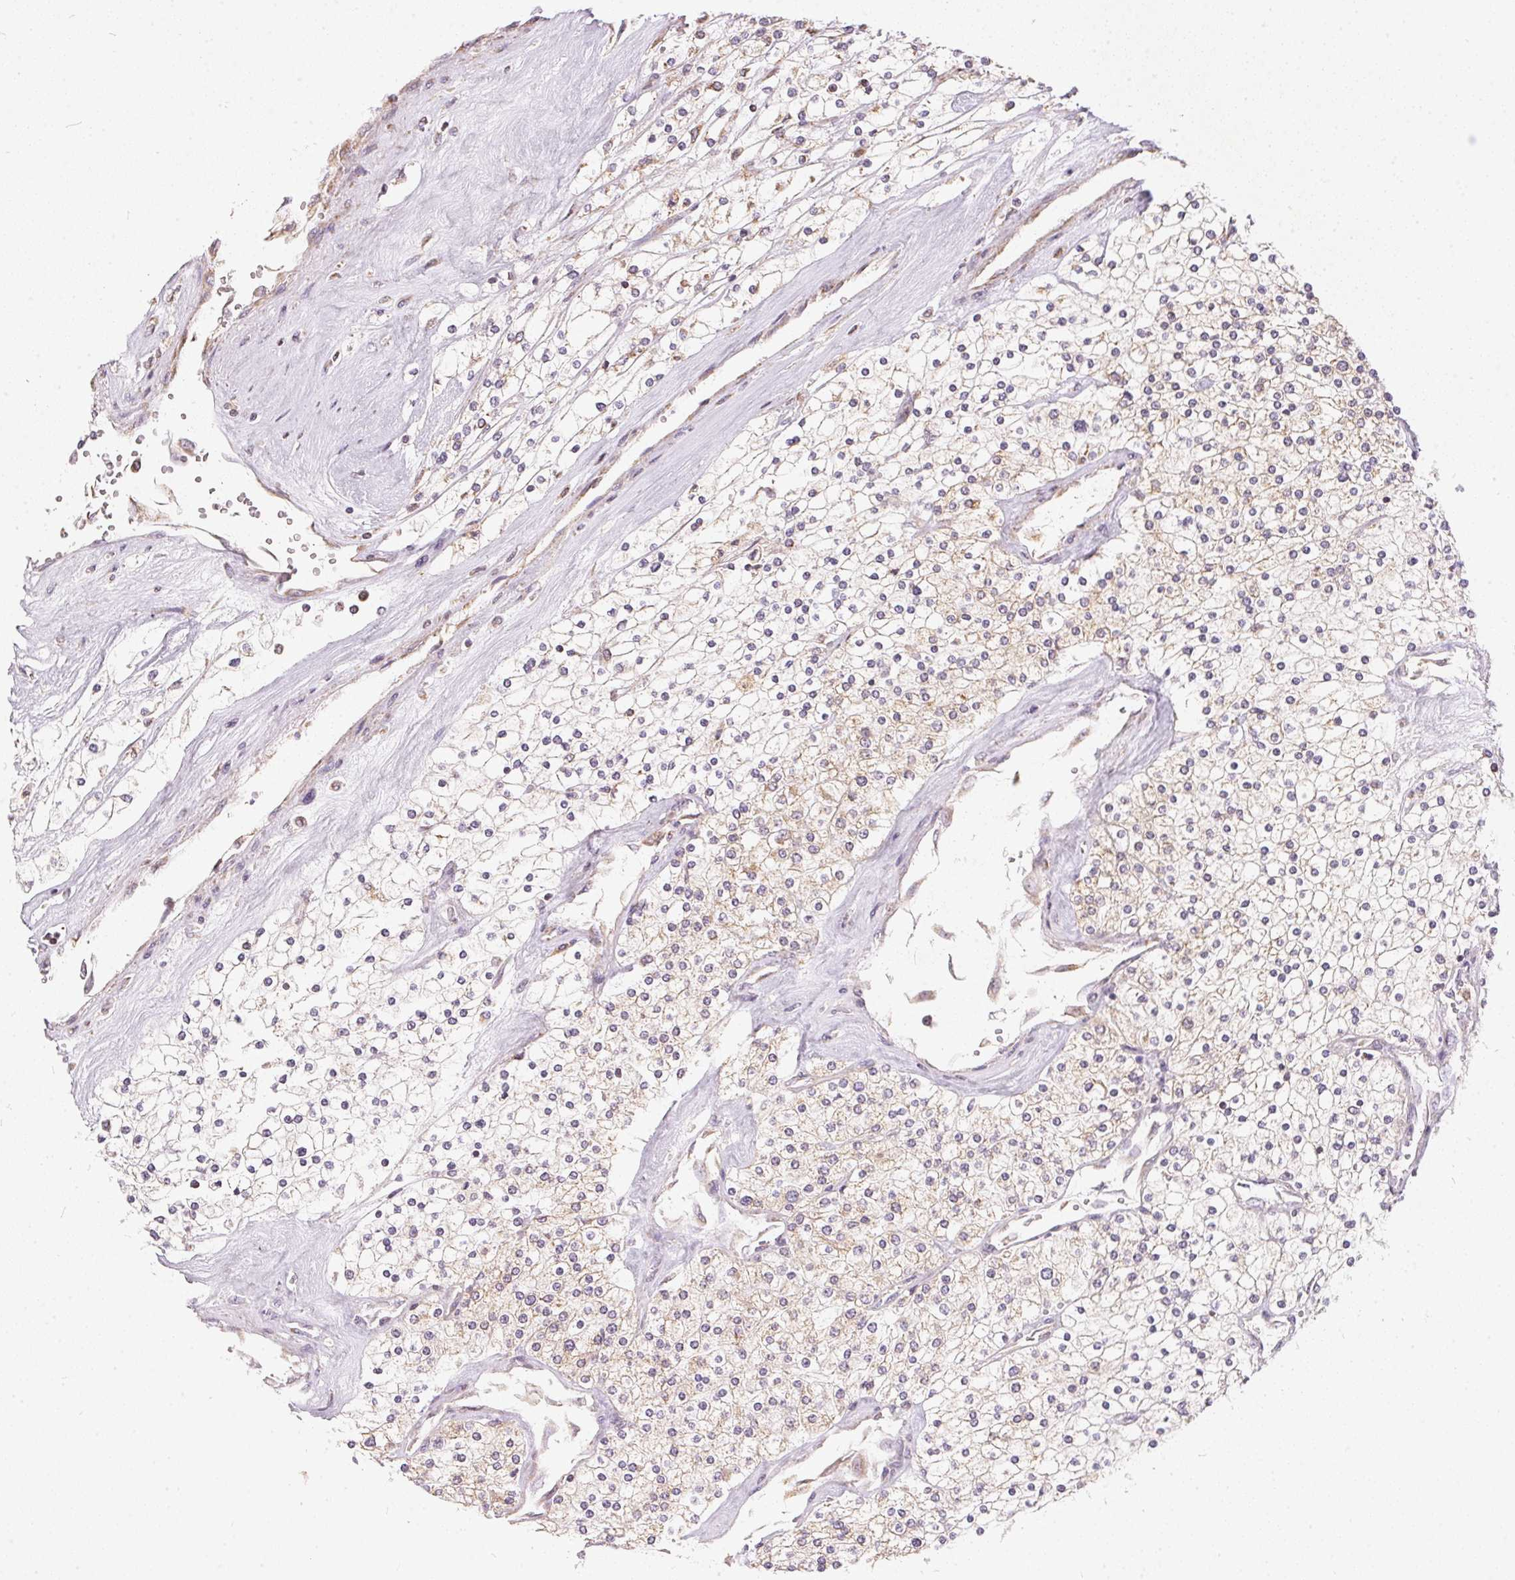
{"staining": {"intensity": "weak", "quantity": "25%-75%", "location": "cytoplasmic/membranous"}, "tissue": "renal cancer", "cell_type": "Tumor cells", "image_type": "cancer", "snomed": [{"axis": "morphology", "description": "Adenocarcinoma, NOS"}, {"axis": "topography", "description": "Kidney"}], "caption": "IHC photomicrograph of neoplastic tissue: human adenocarcinoma (renal) stained using immunohistochemistry demonstrates low levels of weak protein expression localized specifically in the cytoplasmic/membranous of tumor cells, appearing as a cytoplasmic/membranous brown color.", "gene": "VWA5B2", "patient": {"sex": "male", "age": 80}}